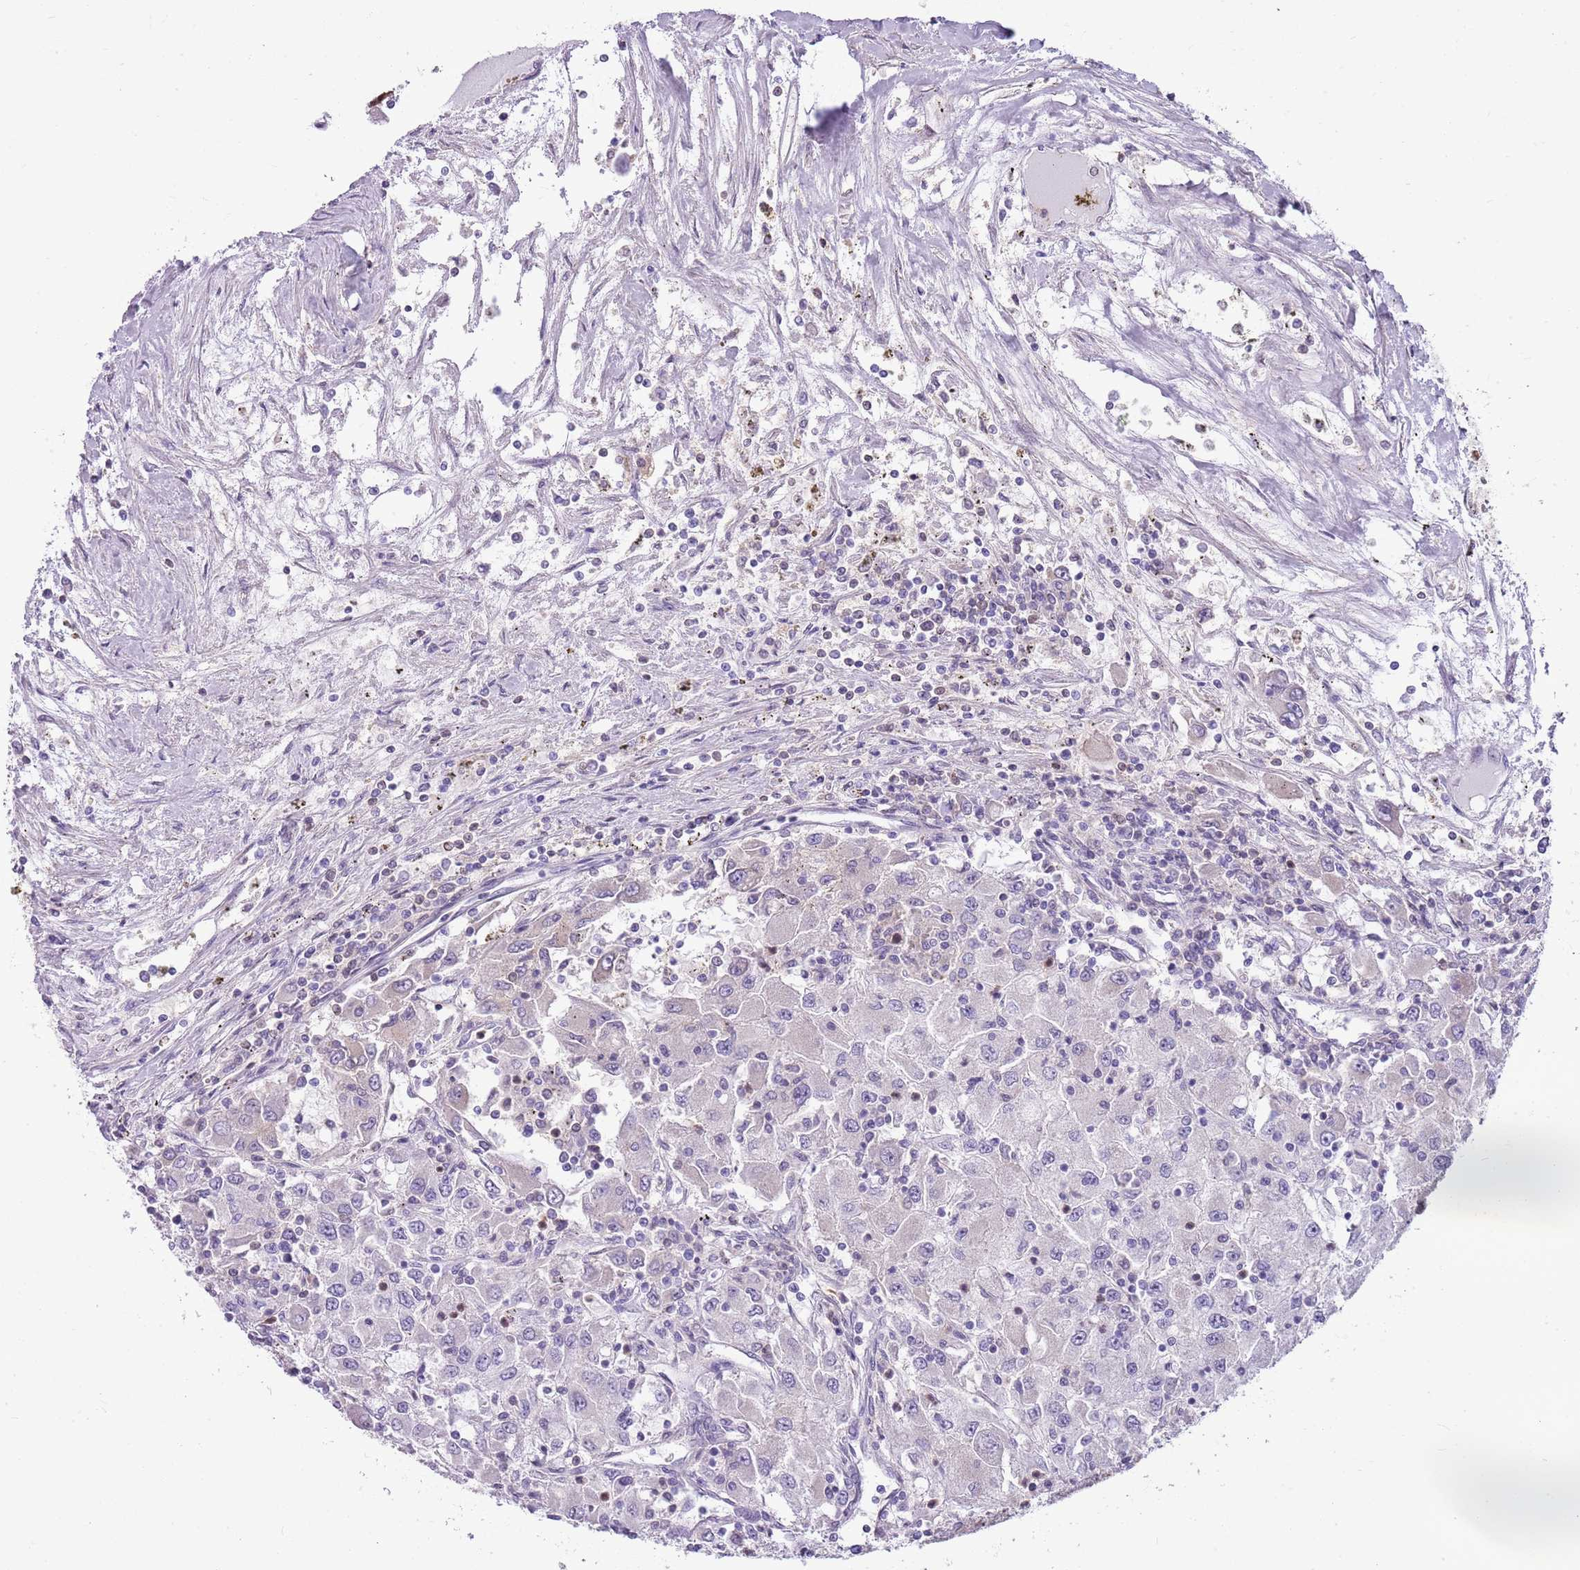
{"staining": {"intensity": "negative", "quantity": "none", "location": "none"}, "tissue": "renal cancer", "cell_type": "Tumor cells", "image_type": "cancer", "snomed": [{"axis": "morphology", "description": "Adenocarcinoma, NOS"}, {"axis": "topography", "description": "Kidney"}], "caption": "Immunohistochemistry (IHC) micrograph of neoplastic tissue: renal adenocarcinoma stained with DAB shows no significant protein staining in tumor cells.", "gene": "DHX32", "patient": {"sex": "female", "age": 67}}